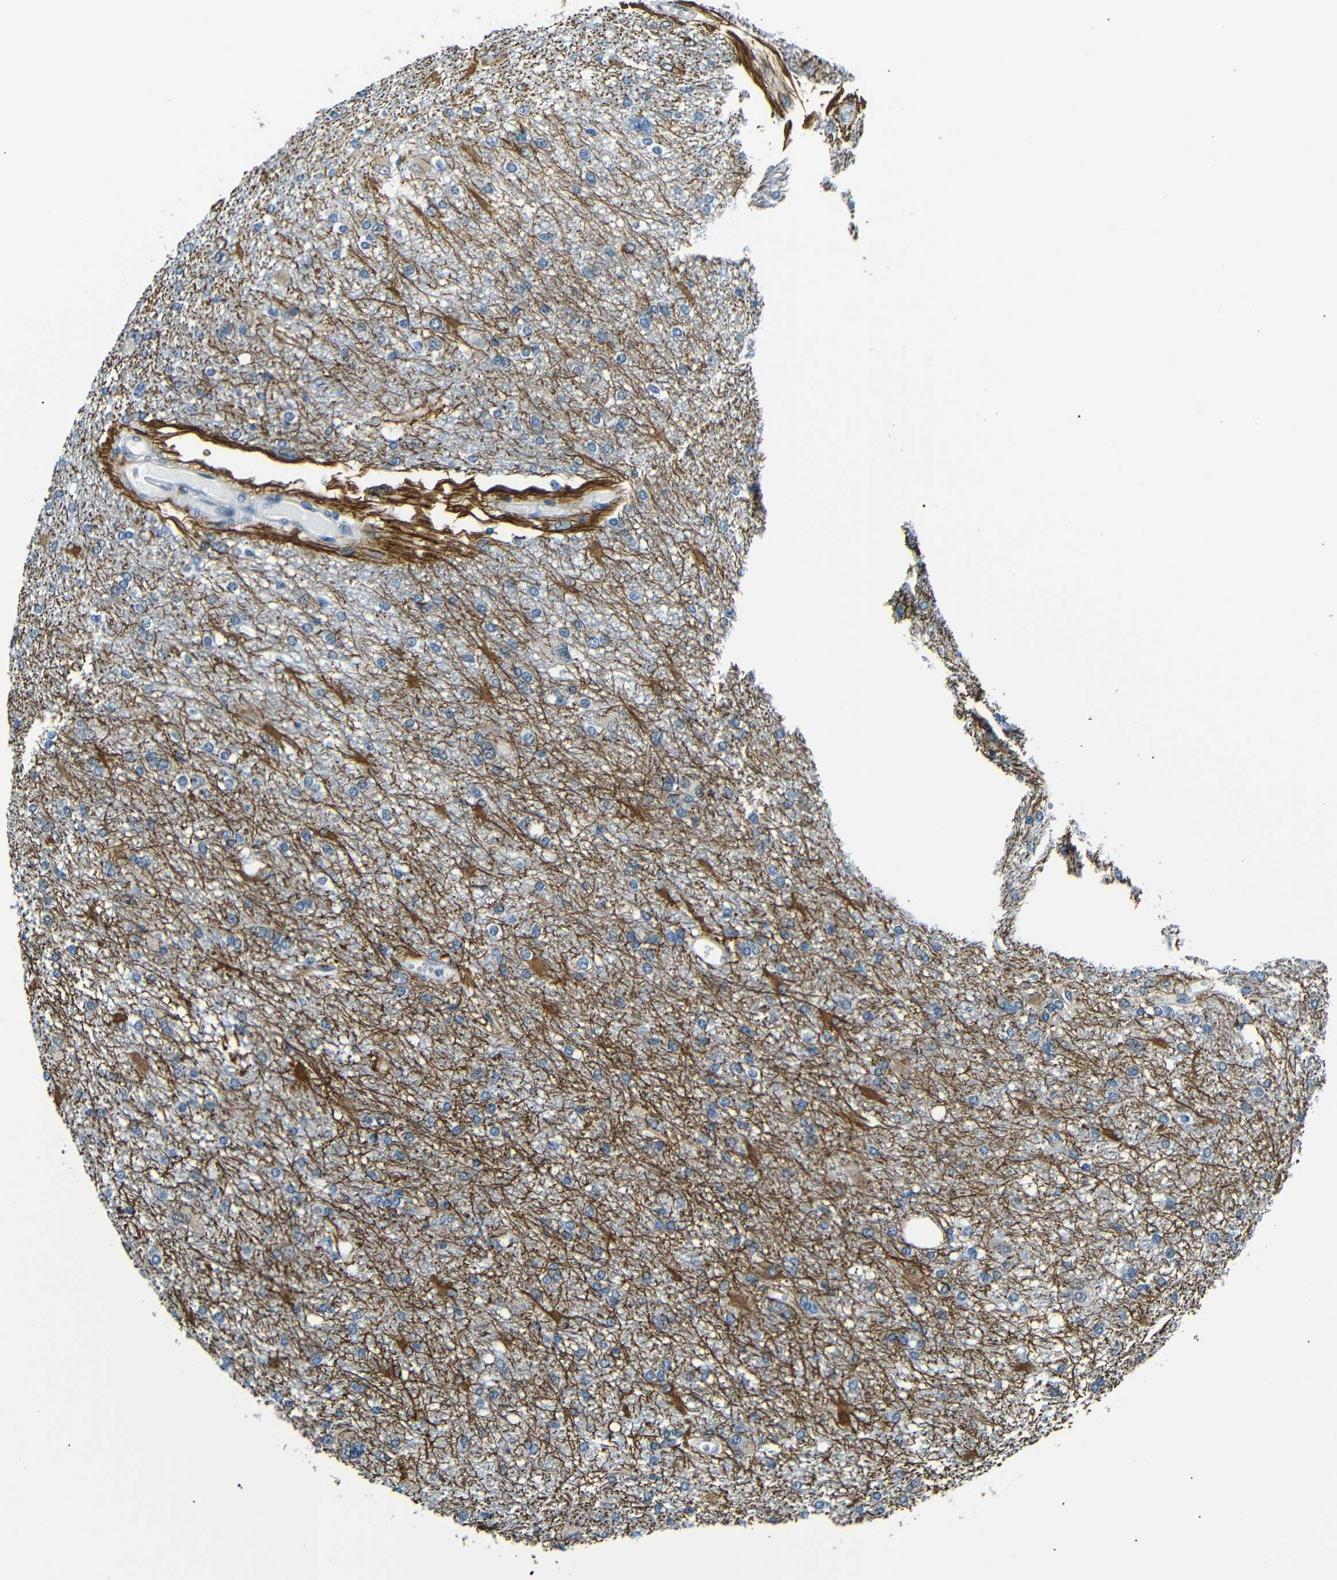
{"staining": {"intensity": "negative", "quantity": "none", "location": "none"}, "tissue": "glioma", "cell_type": "Tumor cells", "image_type": "cancer", "snomed": [{"axis": "morphology", "description": "Glioma, malignant, High grade"}, {"axis": "topography", "description": "Brain"}], "caption": "Tumor cells show no significant staining in glioma.", "gene": "TAFA1", "patient": {"sex": "female", "age": 59}}